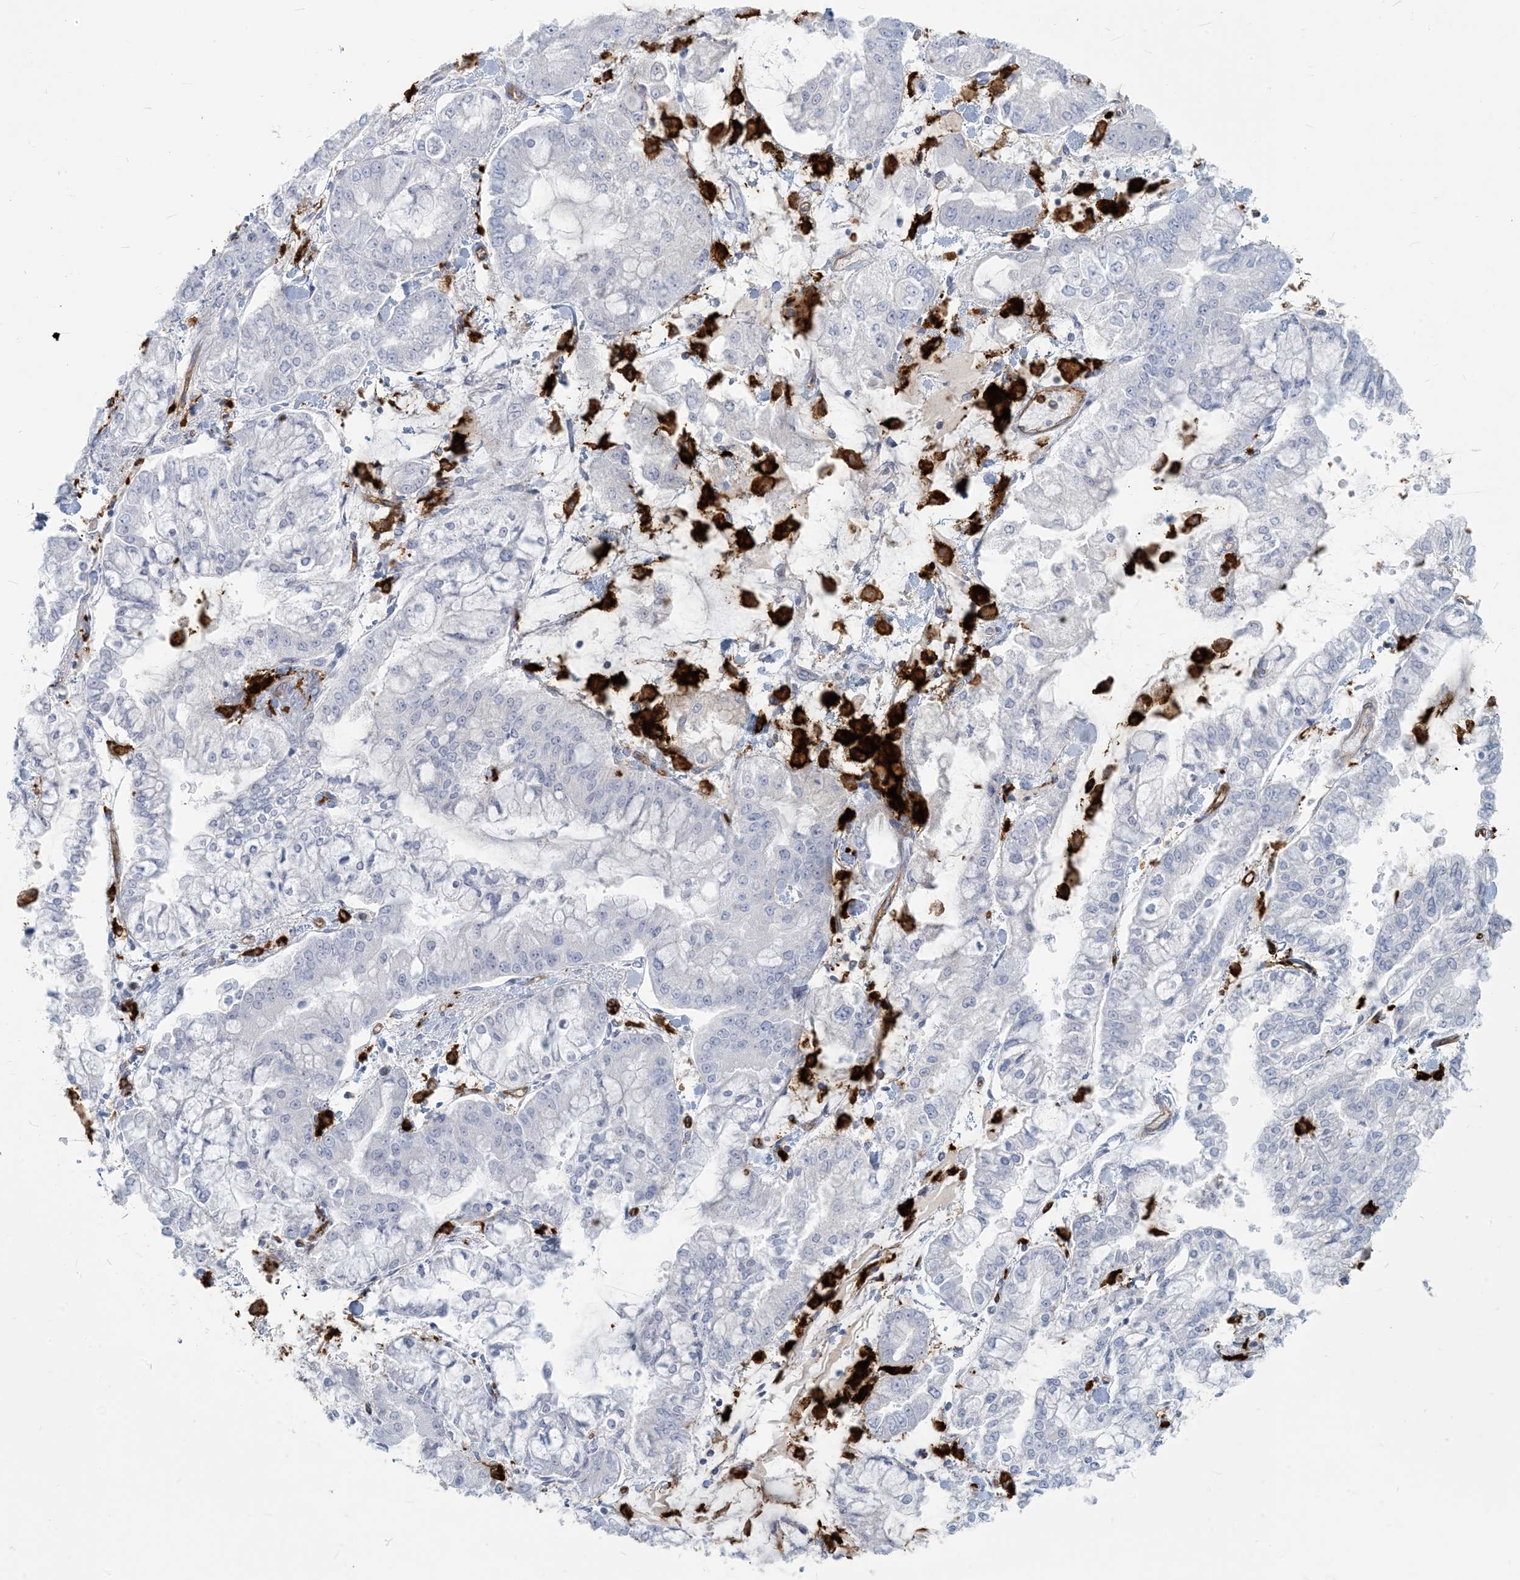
{"staining": {"intensity": "negative", "quantity": "none", "location": "none"}, "tissue": "stomach cancer", "cell_type": "Tumor cells", "image_type": "cancer", "snomed": [{"axis": "morphology", "description": "Normal tissue, NOS"}, {"axis": "morphology", "description": "Adenocarcinoma, NOS"}, {"axis": "topography", "description": "Stomach, upper"}, {"axis": "topography", "description": "Stomach"}], "caption": "A histopathology image of stomach cancer stained for a protein reveals no brown staining in tumor cells.", "gene": "HLA-DRB1", "patient": {"sex": "male", "age": 76}}